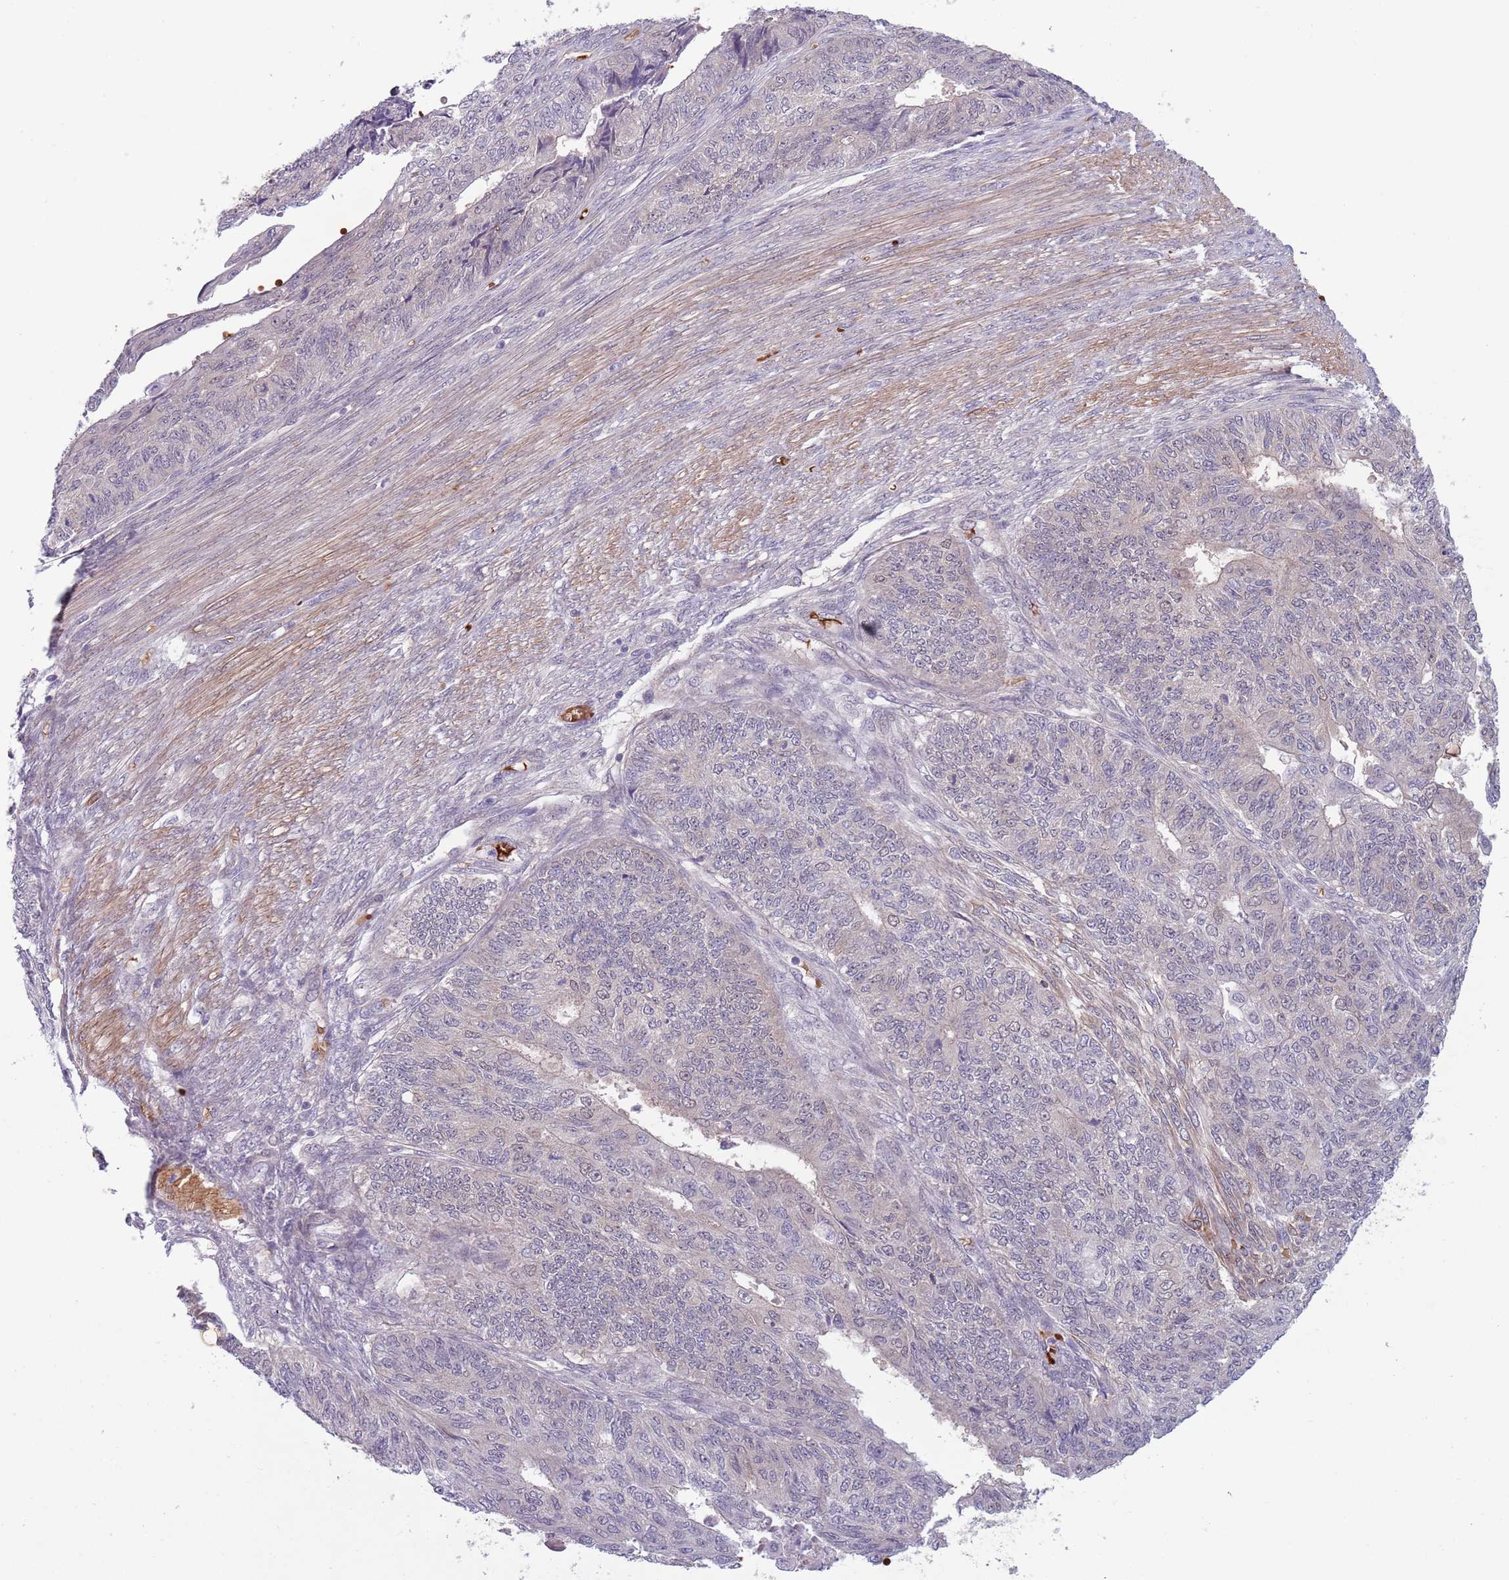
{"staining": {"intensity": "negative", "quantity": "none", "location": "none"}, "tissue": "endometrial cancer", "cell_type": "Tumor cells", "image_type": "cancer", "snomed": [{"axis": "morphology", "description": "Adenocarcinoma, NOS"}, {"axis": "topography", "description": "Endometrium"}], "caption": "IHC histopathology image of neoplastic tissue: endometrial cancer (adenocarcinoma) stained with DAB shows no significant protein staining in tumor cells.", "gene": "CLNS1A", "patient": {"sex": "female", "age": 32}}